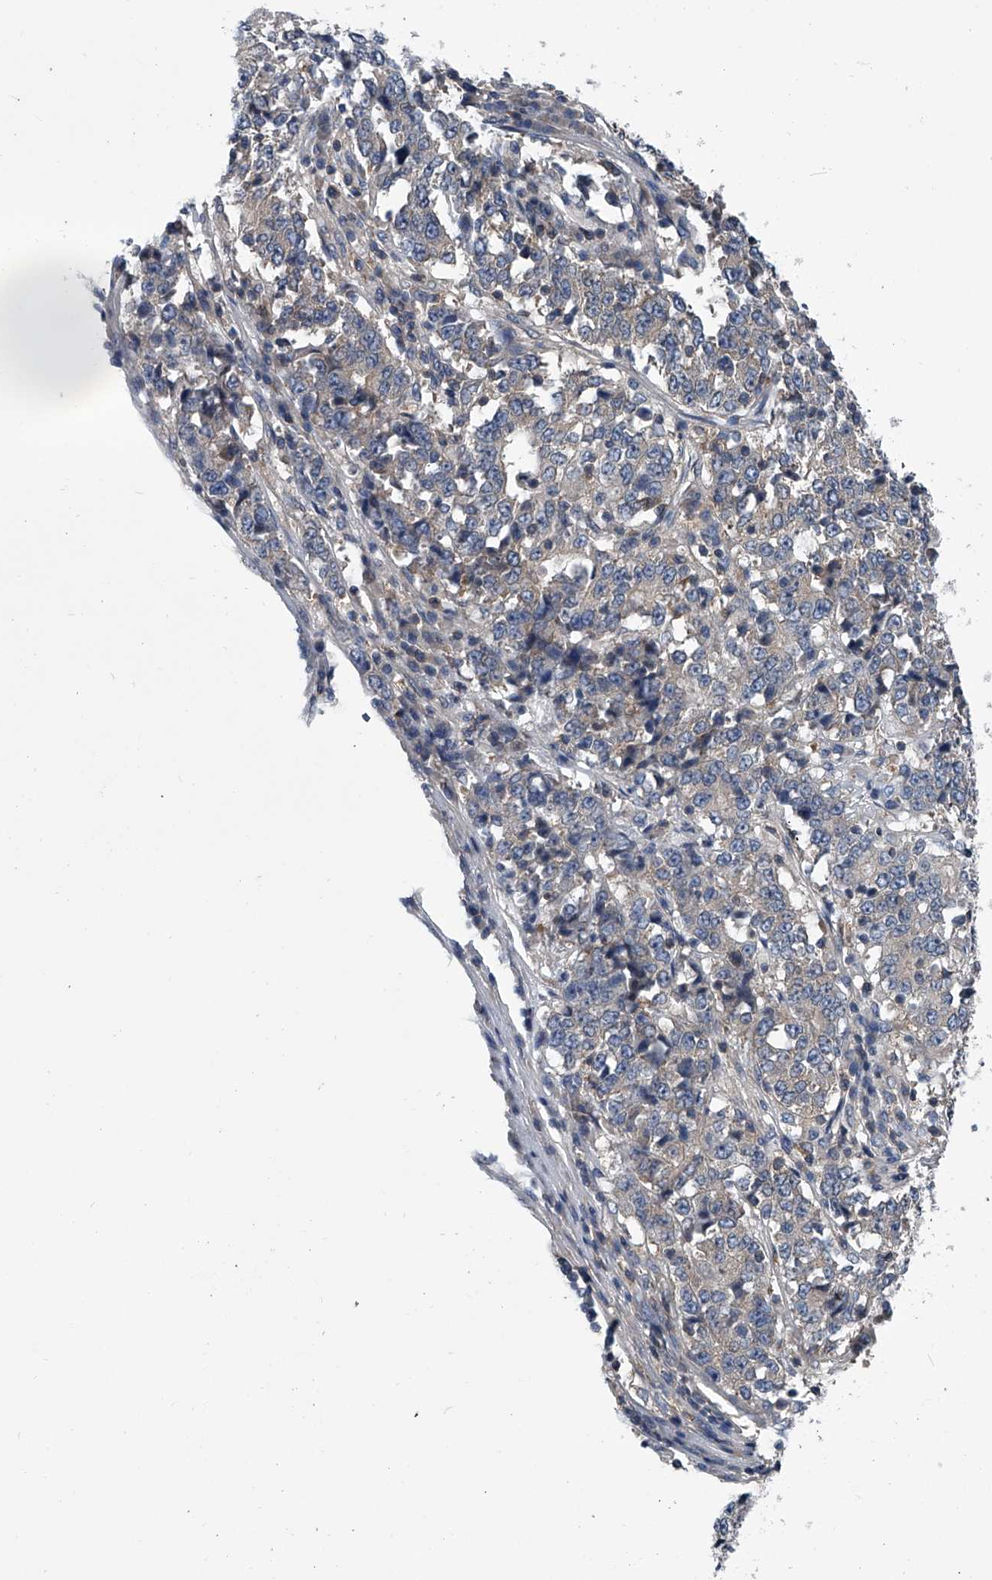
{"staining": {"intensity": "weak", "quantity": "<25%", "location": "cytoplasmic/membranous"}, "tissue": "stomach cancer", "cell_type": "Tumor cells", "image_type": "cancer", "snomed": [{"axis": "morphology", "description": "Adenocarcinoma, NOS"}, {"axis": "topography", "description": "Stomach"}], "caption": "The immunohistochemistry photomicrograph has no significant expression in tumor cells of stomach cancer (adenocarcinoma) tissue. (IHC, brightfield microscopy, high magnification).", "gene": "PPP2R5D", "patient": {"sex": "male", "age": 59}}